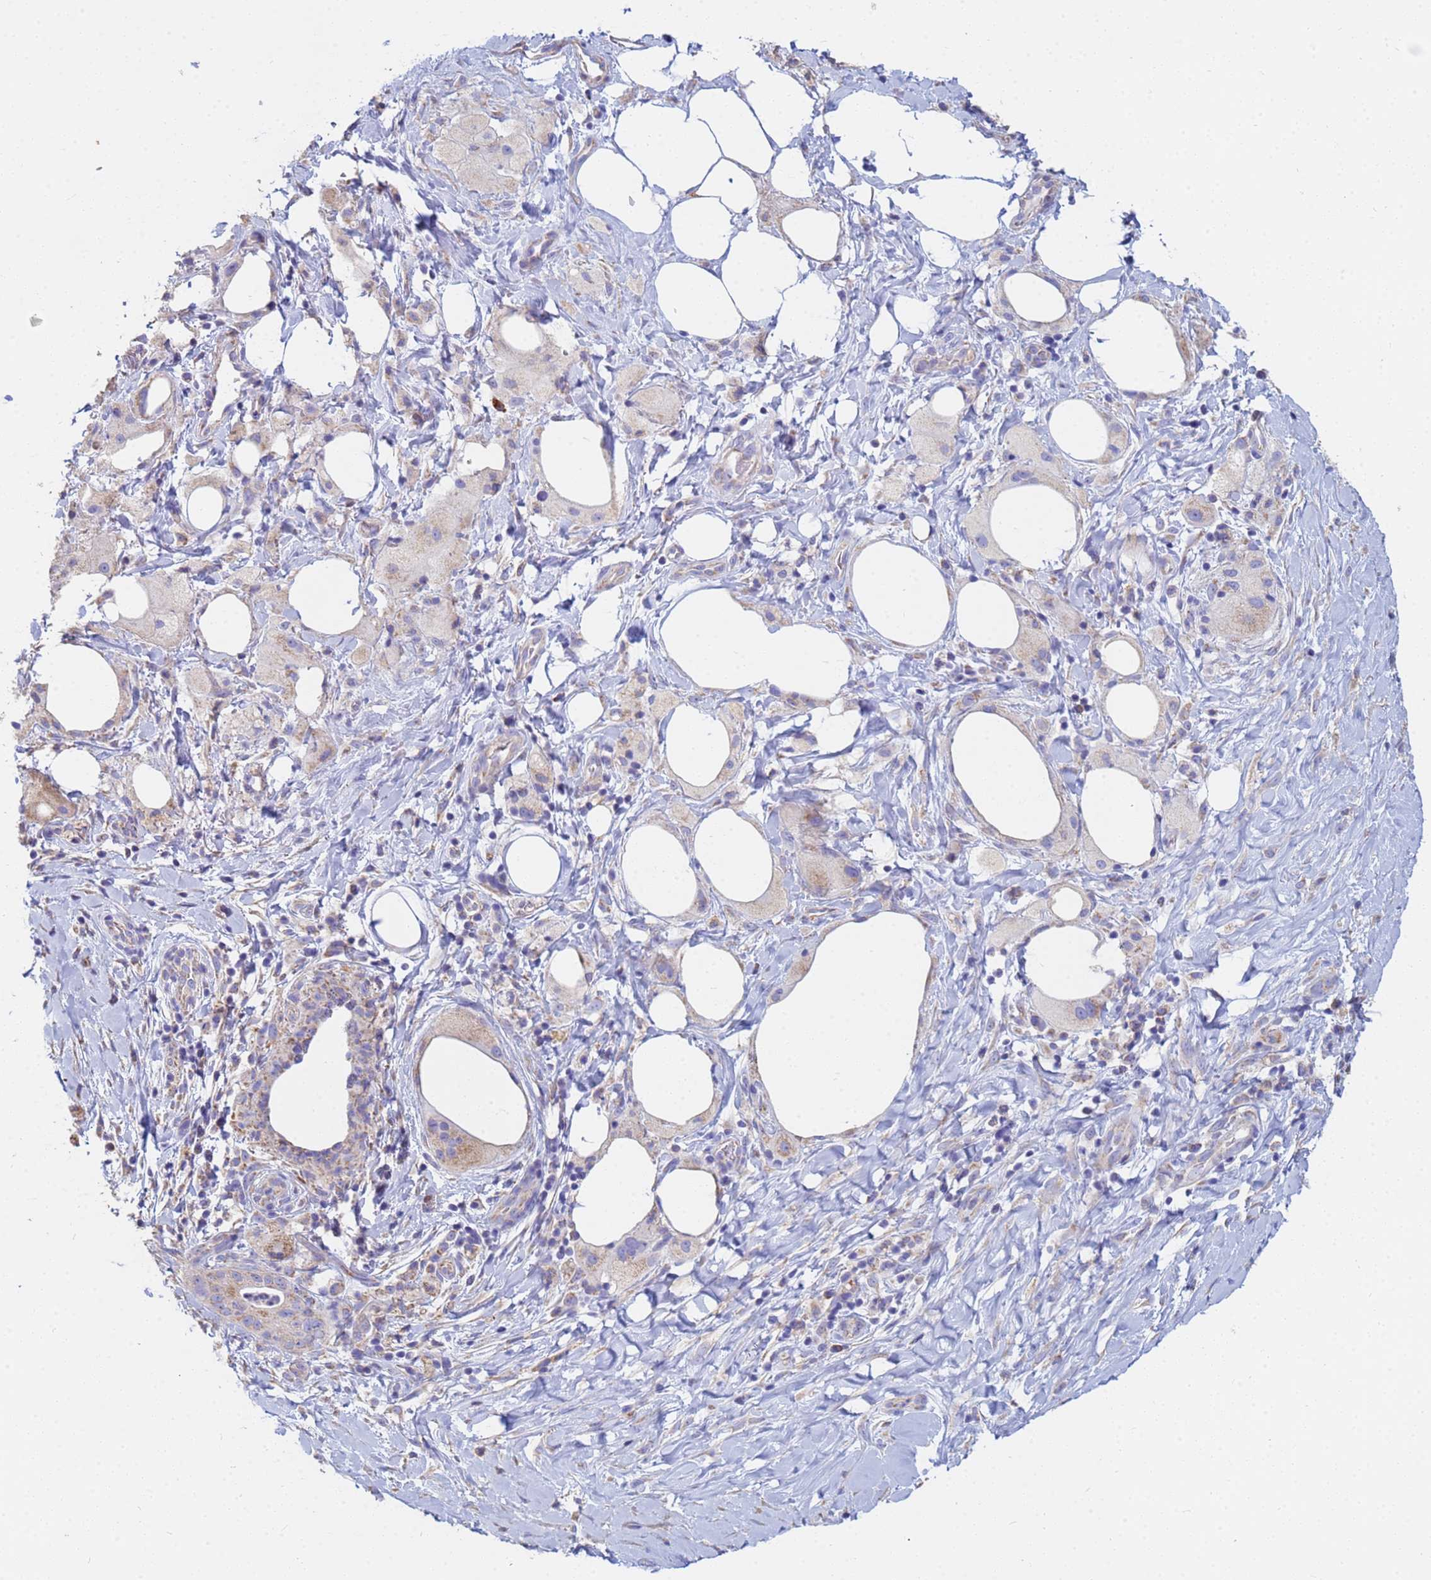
{"staining": {"intensity": "weak", "quantity": "<25%", "location": "cytoplasmic/membranous"}, "tissue": "pancreatic cancer", "cell_type": "Tumor cells", "image_type": "cancer", "snomed": [{"axis": "morphology", "description": "Adenocarcinoma, NOS"}, {"axis": "topography", "description": "Pancreas"}], "caption": "Human adenocarcinoma (pancreatic) stained for a protein using immunohistochemistry displays no staining in tumor cells.", "gene": "UQCRH", "patient": {"sex": "male", "age": 58}}